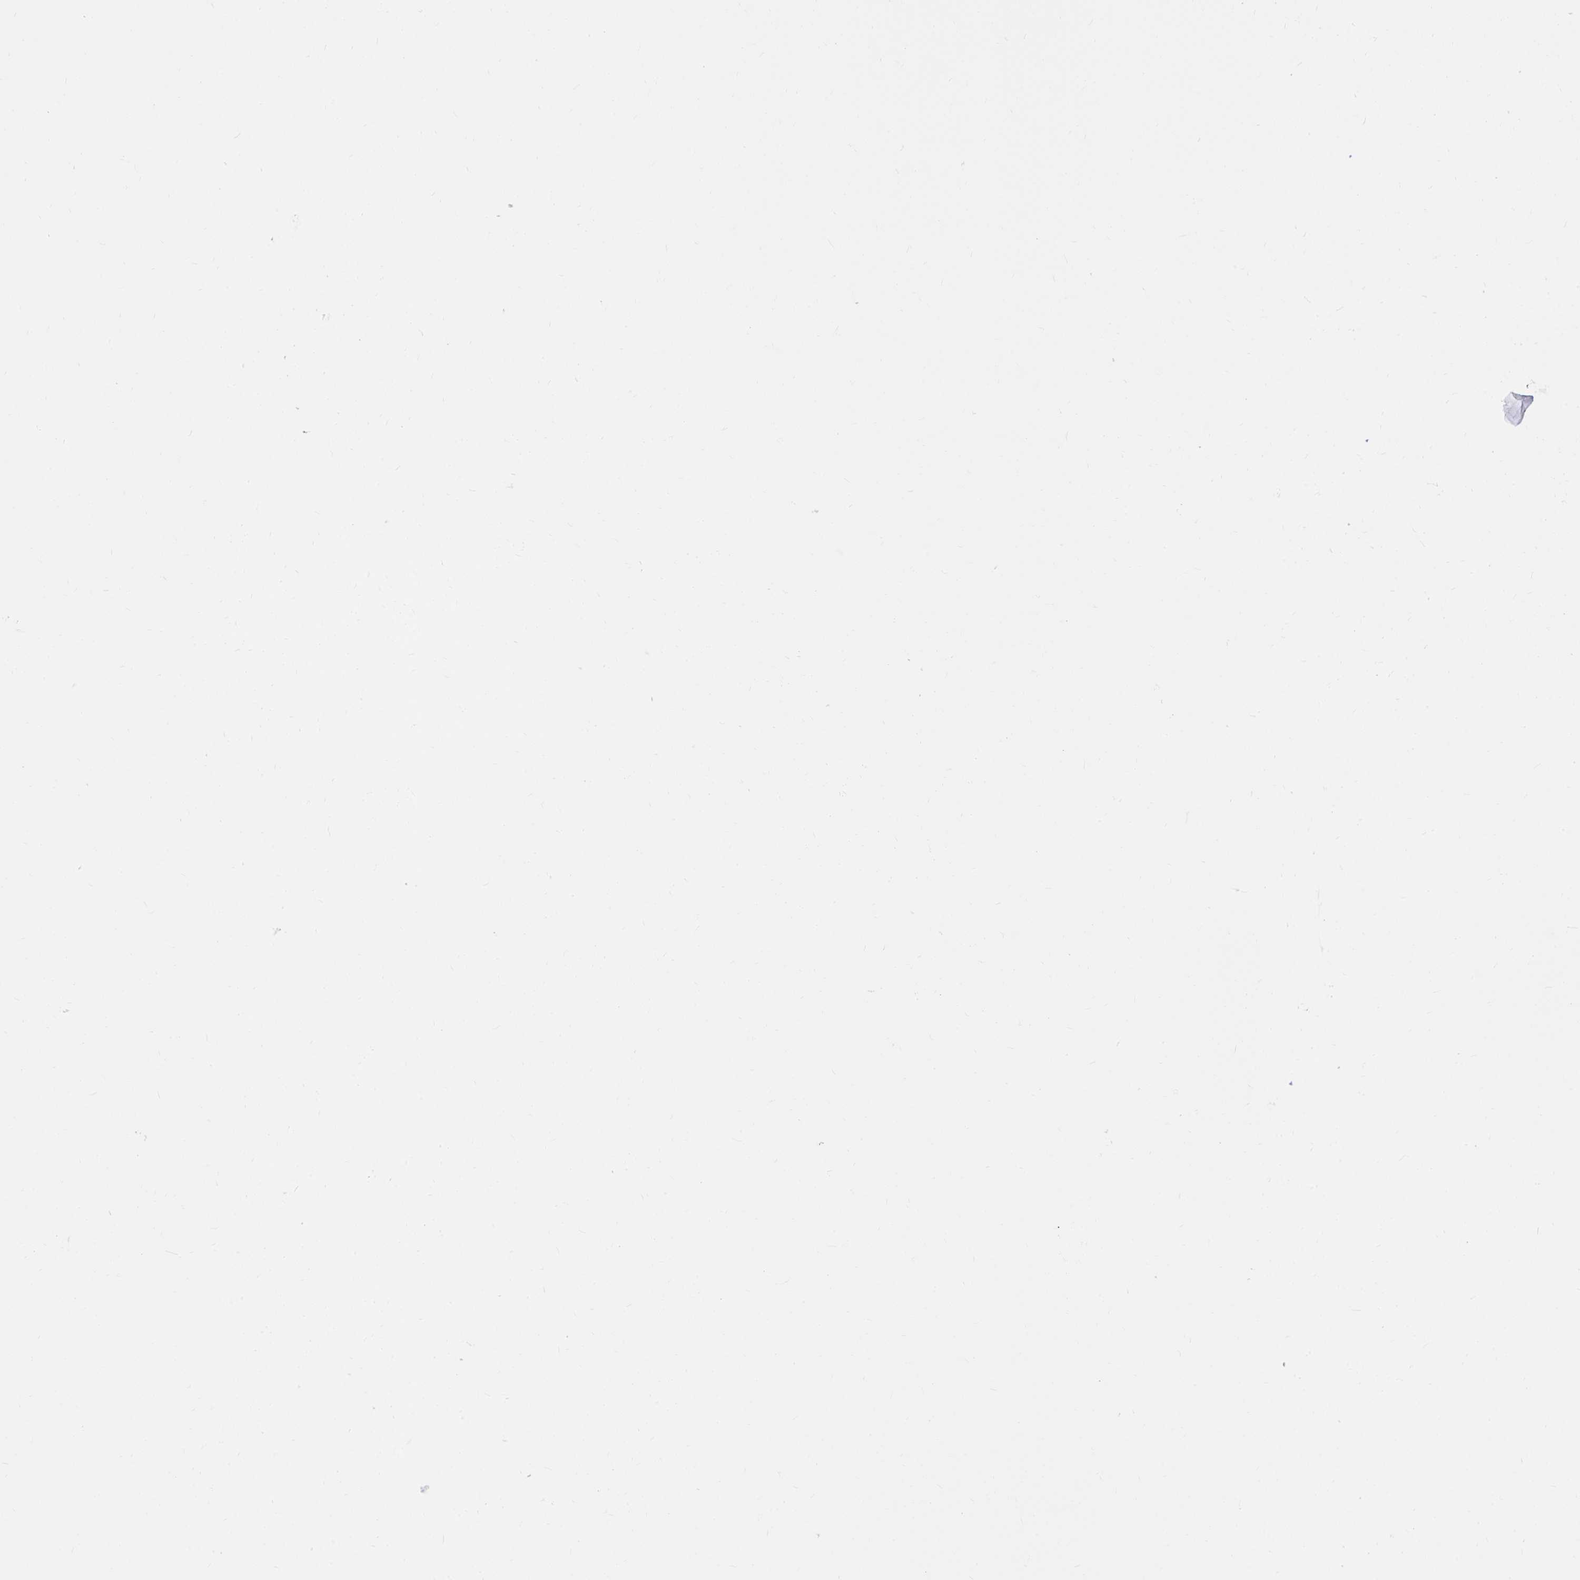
{"staining": {"intensity": "moderate", "quantity": "<25%", "location": "cytoplasmic/membranous"}, "tissue": "liver cancer", "cell_type": "Tumor cells", "image_type": "cancer", "snomed": [{"axis": "morphology", "description": "Cholangiocarcinoma"}, {"axis": "topography", "description": "Liver"}], "caption": "Immunohistochemical staining of liver cancer (cholangiocarcinoma) shows moderate cytoplasmic/membranous protein expression in approximately <25% of tumor cells.", "gene": "LAMC3", "patient": {"sex": "male", "age": 59}}